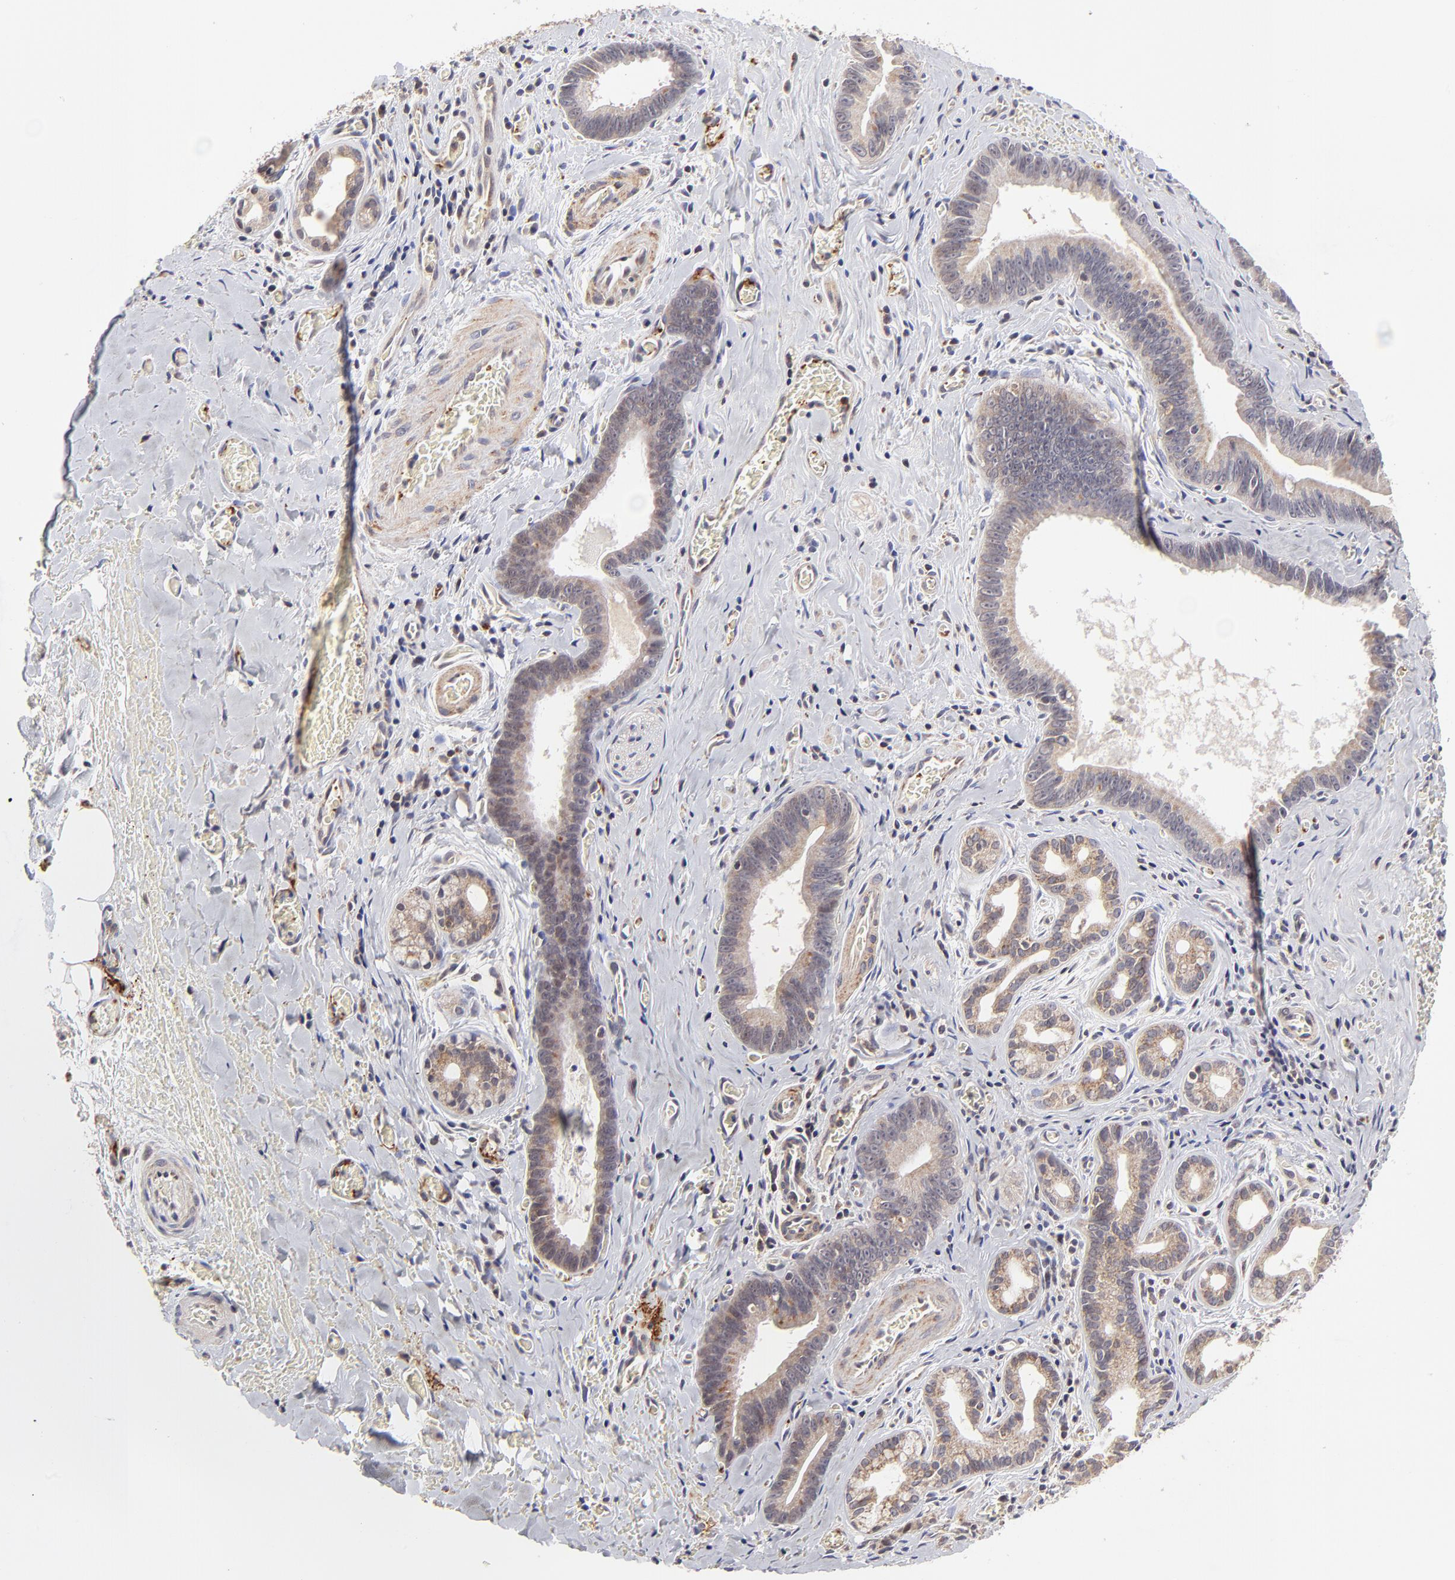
{"staining": {"intensity": "weak", "quantity": ">75%", "location": "cytoplasmic/membranous"}, "tissue": "liver cancer", "cell_type": "Tumor cells", "image_type": "cancer", "snomed": [{"axis": "morphology", "description": "Cholangiocarcinoma"}, {"axis": "topography", "description": "Liver"}], "caption": "There is low levels of weak cytoplasmic/membranous positivity in tumor cells of cholangiocarcinoma (liver), as demonstrated by immunohistochemical staining (brown color).", "gene": "MAP2K7", "patient": {"sex": "female", "age": 55}}